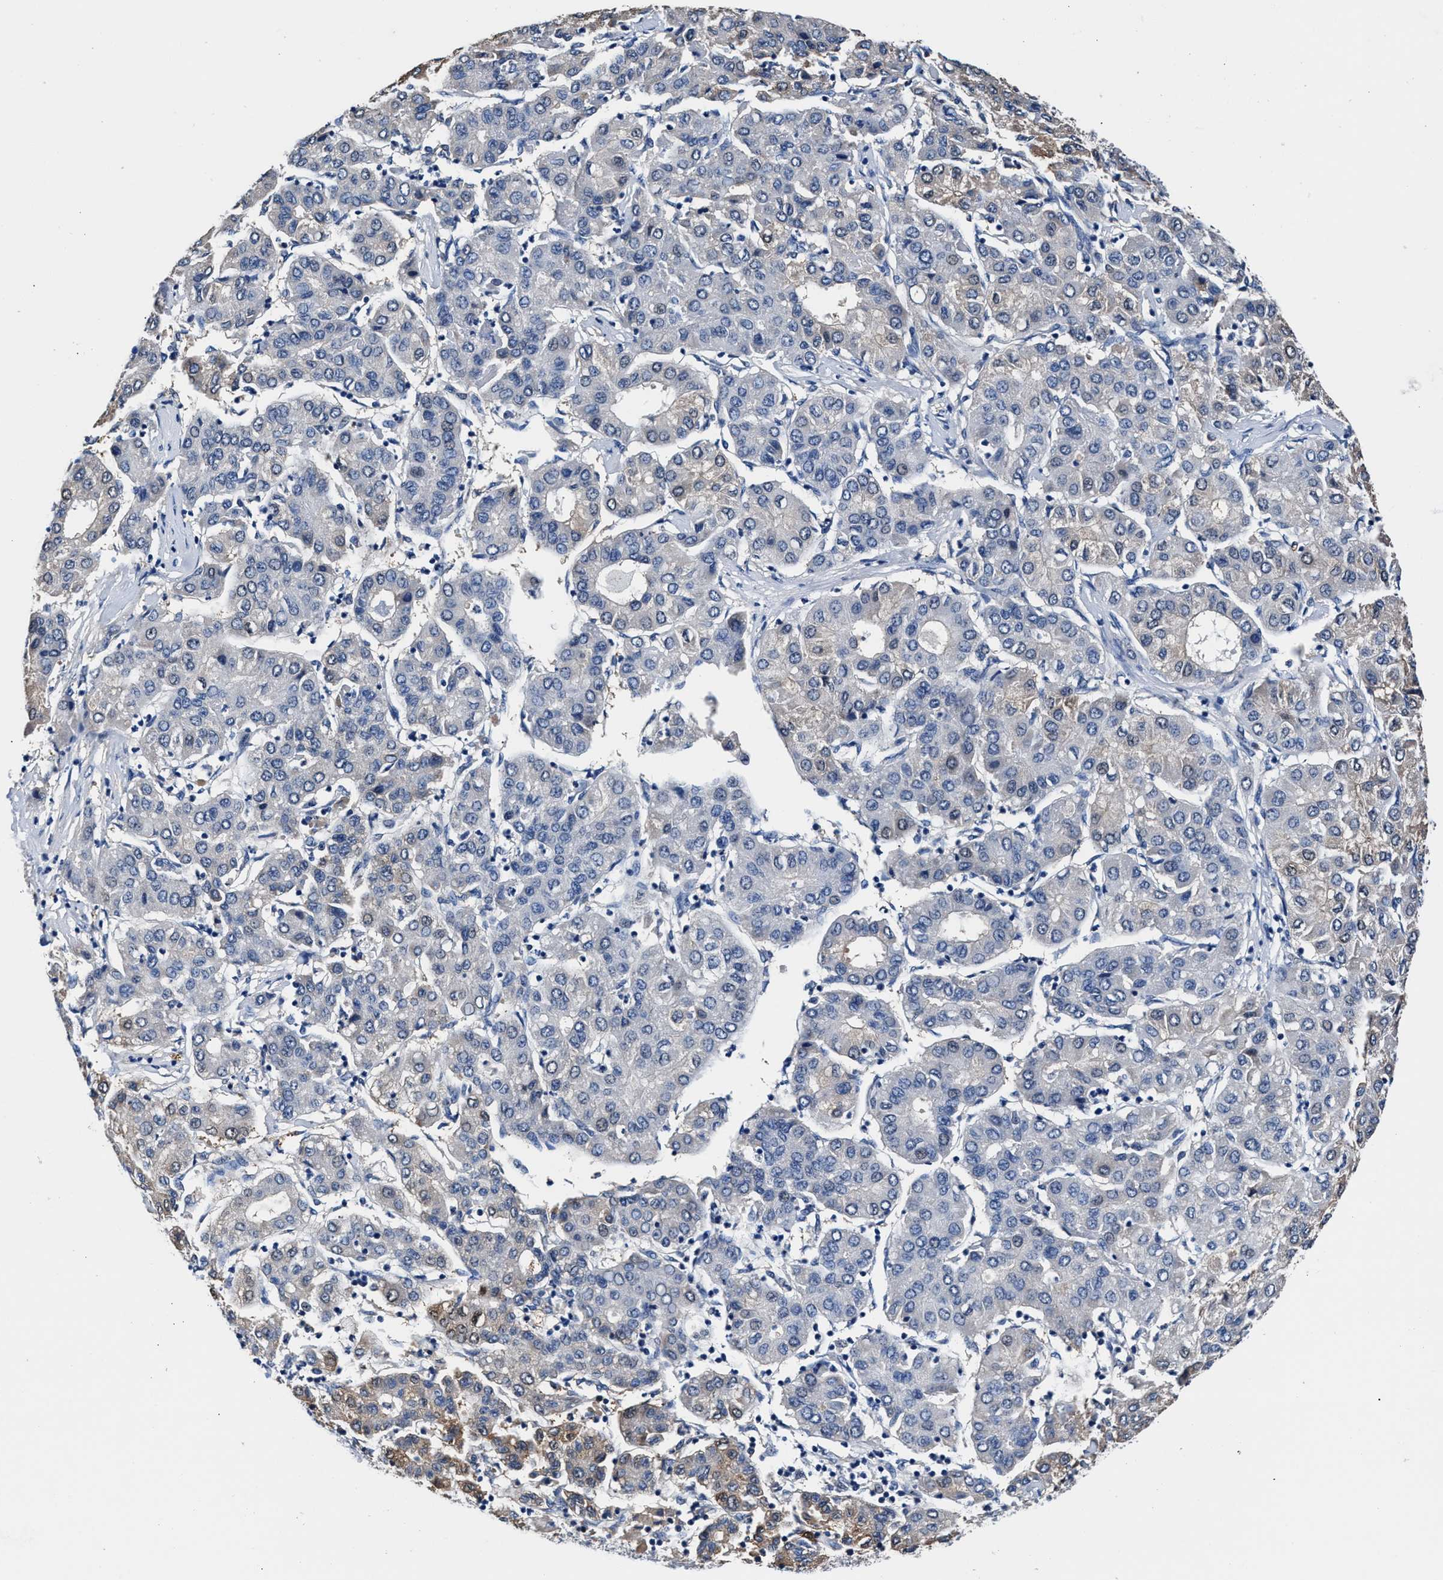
{"staining": {"intensity": "weak", "quantity": "25%-75%", "location": "cytoplasmic/membranous"}, "tissue": "liver cancer", "cell_type": "Tumor cells", "image_type": "cancer", "snomed": [{"axis": "morphology", "description": "Carcinoma, Hepatocellular, NOS"}, {"axis": "topography", "description": "Liver"}], "caption": "Tumor cells display low levels of weak cytoplasmic/membranous expression in about 25%-75% of cells in liver hepatocellular carcinoma.", "gene": "GSTM1", "patient": {"sex": "male", "age": 65}}